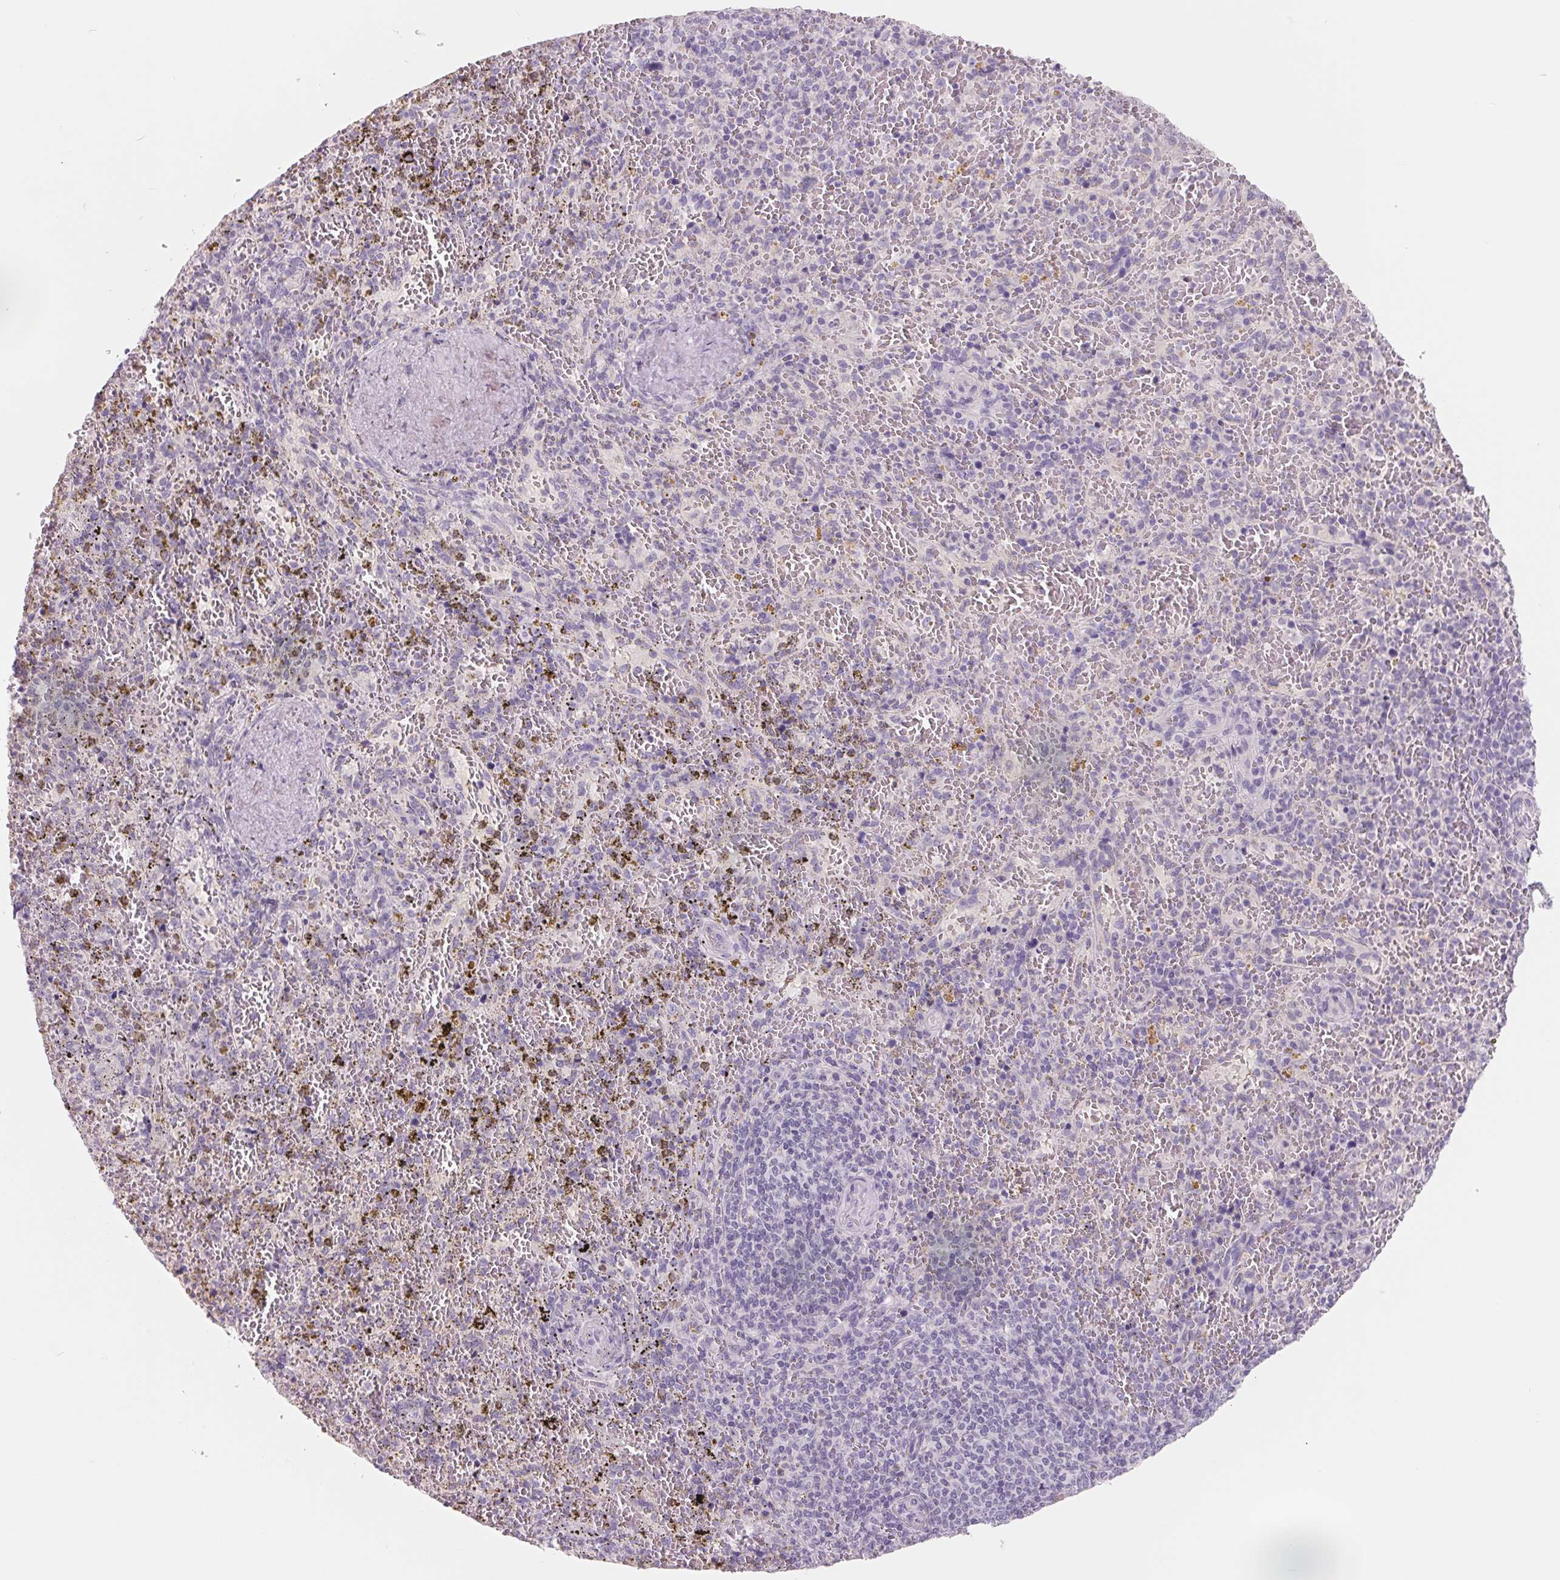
{"staining": {"intensity": "negative", "quantity": "none", "location": "none"}, "tissue": "spleen", "cell_type": "Cells in red pulp", "image_type": "normal", "snomed": [{"axis": "morphology", "description": "Normal tissue, NOS"}, {"axis": "topography", "description": "Spleen"}], "caption": "The photomicrograph demonstrates no staining of cells in red pulp in unremarkable spleen.", "gene": "FTCD", "patient": {"sex": "female", "age": 50}}